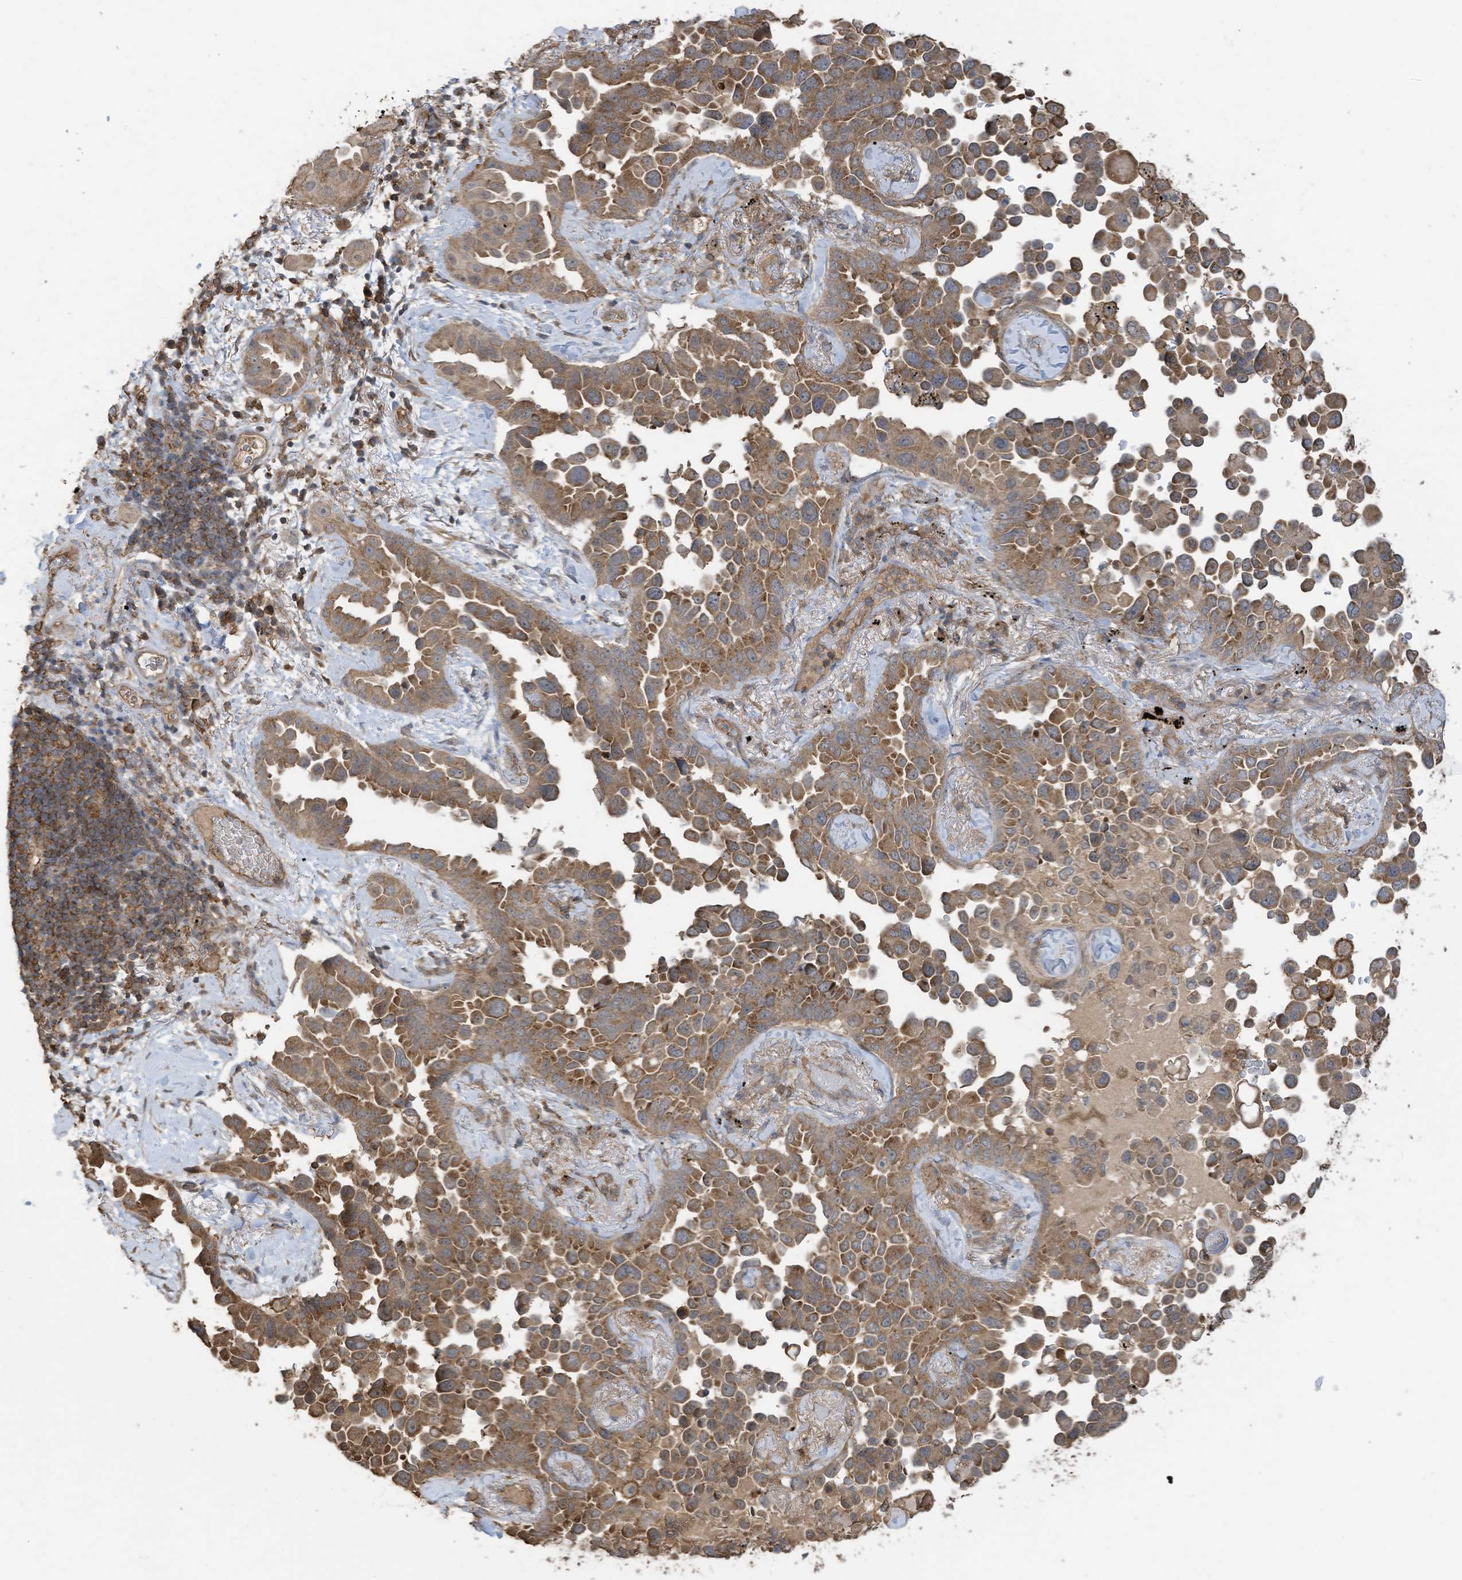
{"staining": {"intensity": "moderate", "quantity": ">75%", "location": "cytoplasmic/membranous"}, "tissue": "lung cancer", "cell_type": "Tumor cells", "image_type": "cancer", "snomed": [{"axis": "morphology", "description": "Adenocarcinoma, NOS"}, {"axis": "topography", "description": "Lung"}], "caption": "Immunohistochemical staining of lung cancer displays medium levels of moderate cytoplasmic/membranous positivity in approximately >75% of tumor cells.", "gene": "COX10", "patient": {"sex": "female", "age": 67}}